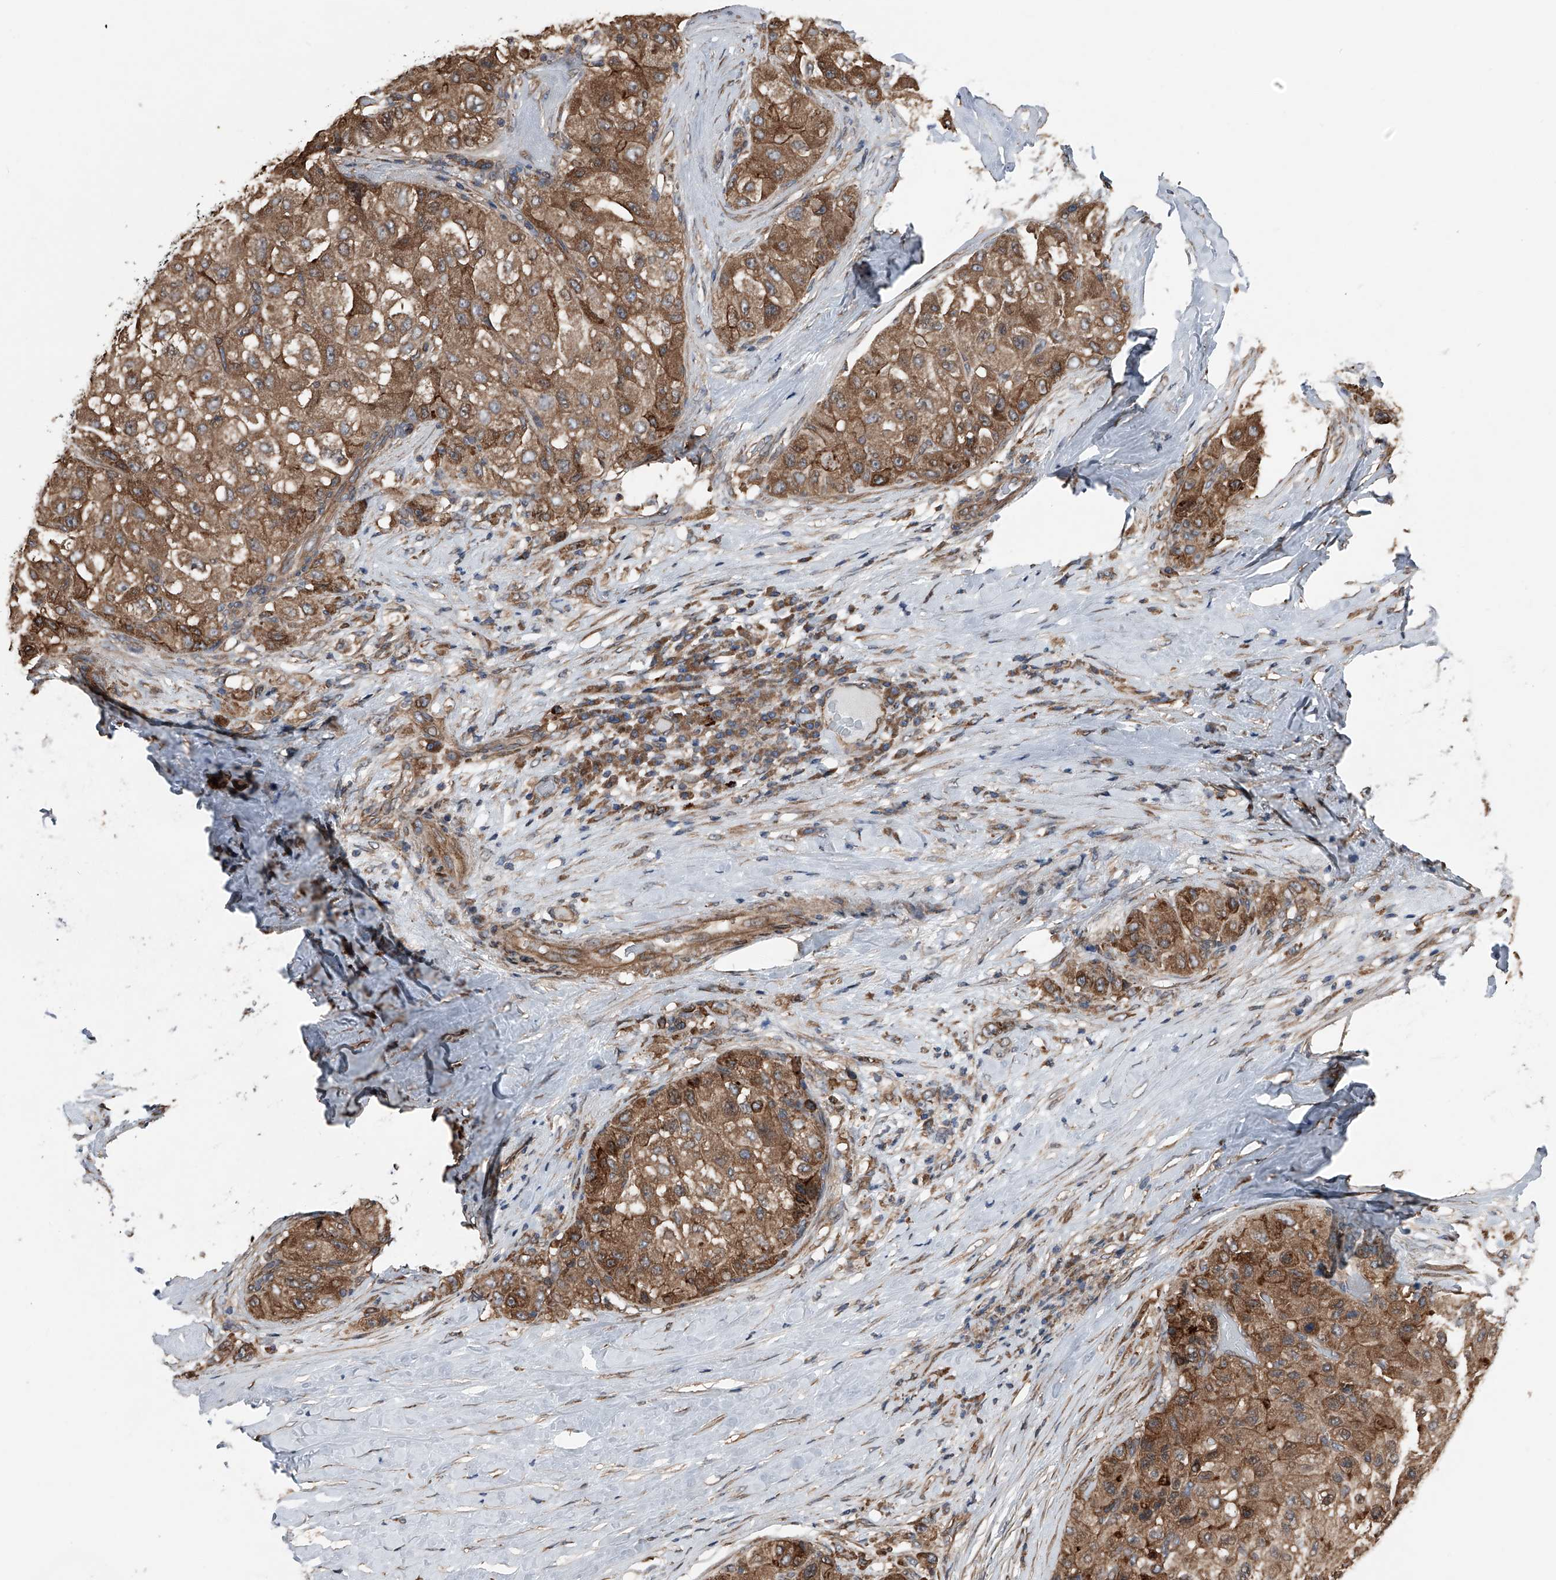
{"staining": {"intensity": "strong", "quantity": ">75%", "location": "cytoplasmic/membranous"}, "tissue": "liver cancer", "cell_type": "Tumor cells", "image_type": "cancer", "snomed": [{"axis": "morphology", "description": "Carcinoma, Hepatocellular, NOS"}, {"axis": "topography", "description": "Liver"}], "caption": "Protein expression analysis of human liver cancer reveals strong cytoplasmic/membranous staining in about >75% of tumor cells. (DAB (3,3'-diaminobenzidine) IHC with brightfield microscopy, high magnification).", "gene": "KCNJ2", "patient": {"sex": "male", "age": 80}}